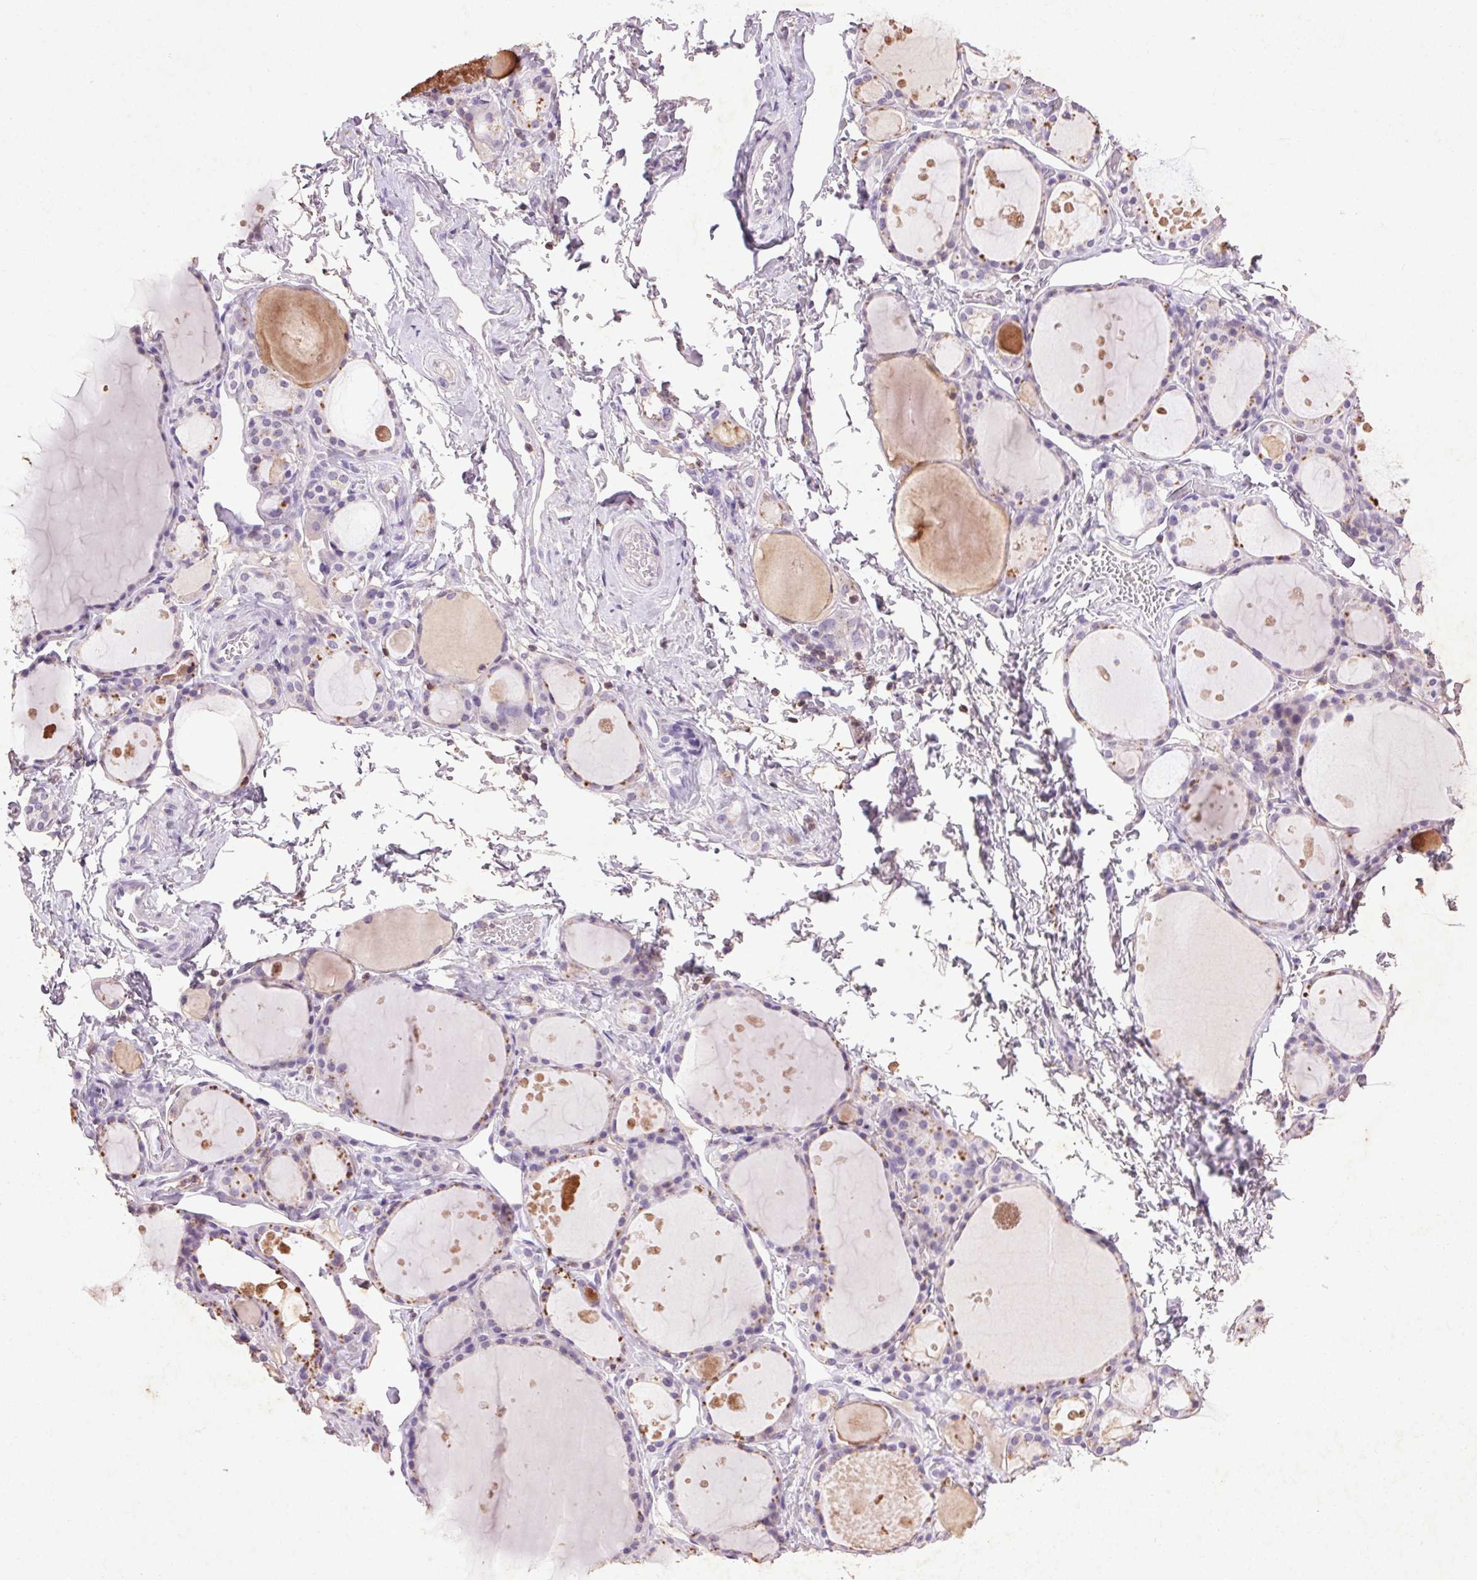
{"staining": {"intensity": "moderate", "quantity": "<25%", "location": "cytoplasmic/membranous"}, "tissue": "thyroid gland", "cell_type": "Glandular cells", "image_type": "normal", "snomed": [{"axis": "morphology", "description": "Normal tissue, NOS"}, {"axis": "topography", "description": "Thyroid gland"}], "caption": "Protein expression analysis of benign human thyroid gland reveals moderate cytoplasmic/membranous positivity in approximately <25% of glandular cells. (Stains: DAB (3,3'-diaminobenzidine) in brown, nuclei in blue, Microscopy: brightfield microscopy at high magnification).", "gene": "FNDC7", "patient": {"sex": "male", "age": 68}}